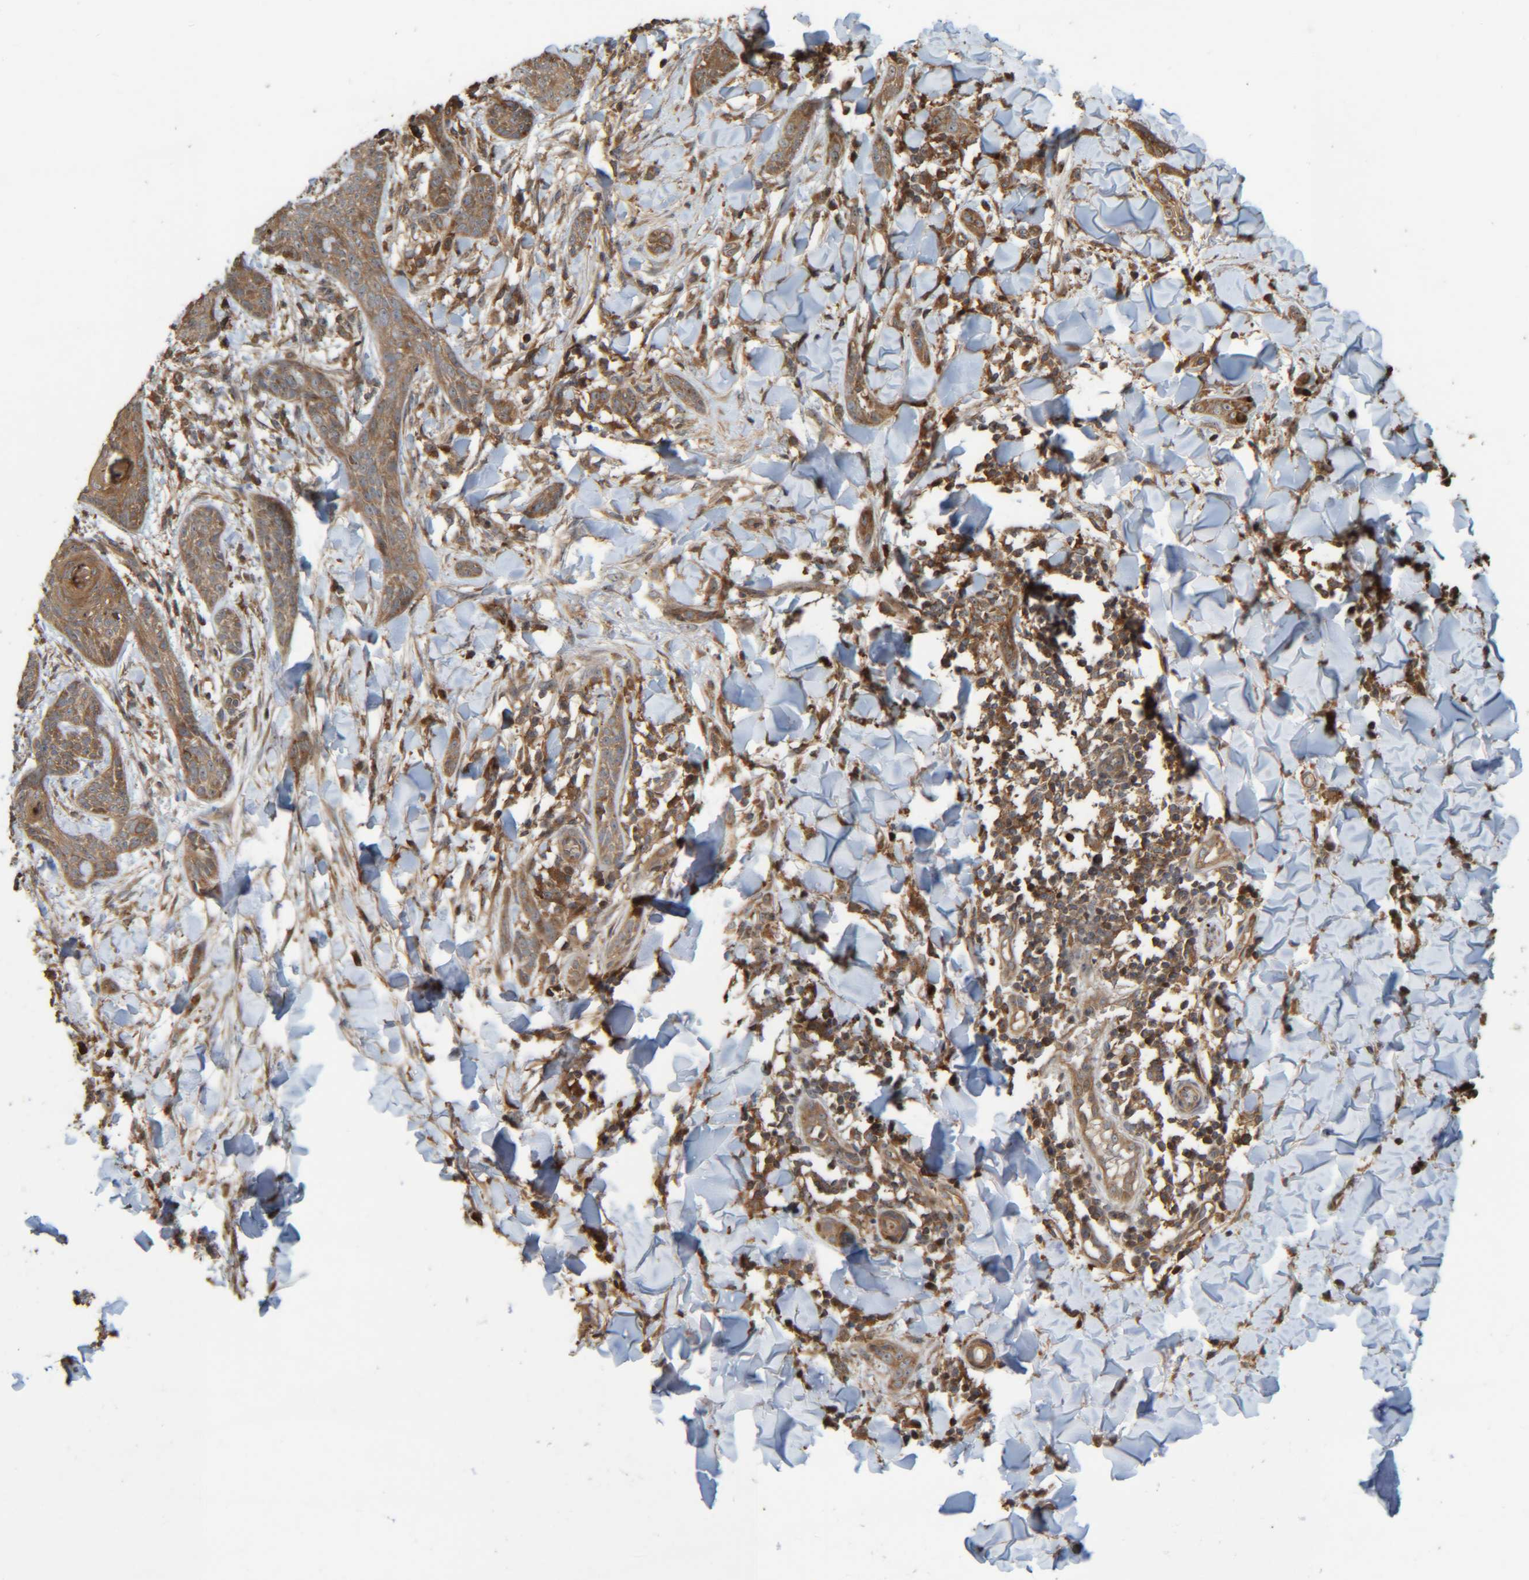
{"staining": {"intensity": "moderate", "quantity": ">75%", "location": "cytoplasmic/membranous"}, "tissue": "skin cancer", "cell_type": "Tumor cells", "image_type": "cancer", "snomed": [{"axis": "morphology", "description": "Basal cell carcinoma"}, {"axis": "topography", "description": "Skin"}], "caption": "Immunohistochemistry of basal cell carcinoma (skin) shows medium levels of moderate cytoplasmic/membranous positivity in about >75% of tumor cells.", "gene": "CCDC57", "patient": {"sex": "female", "age": 59}}